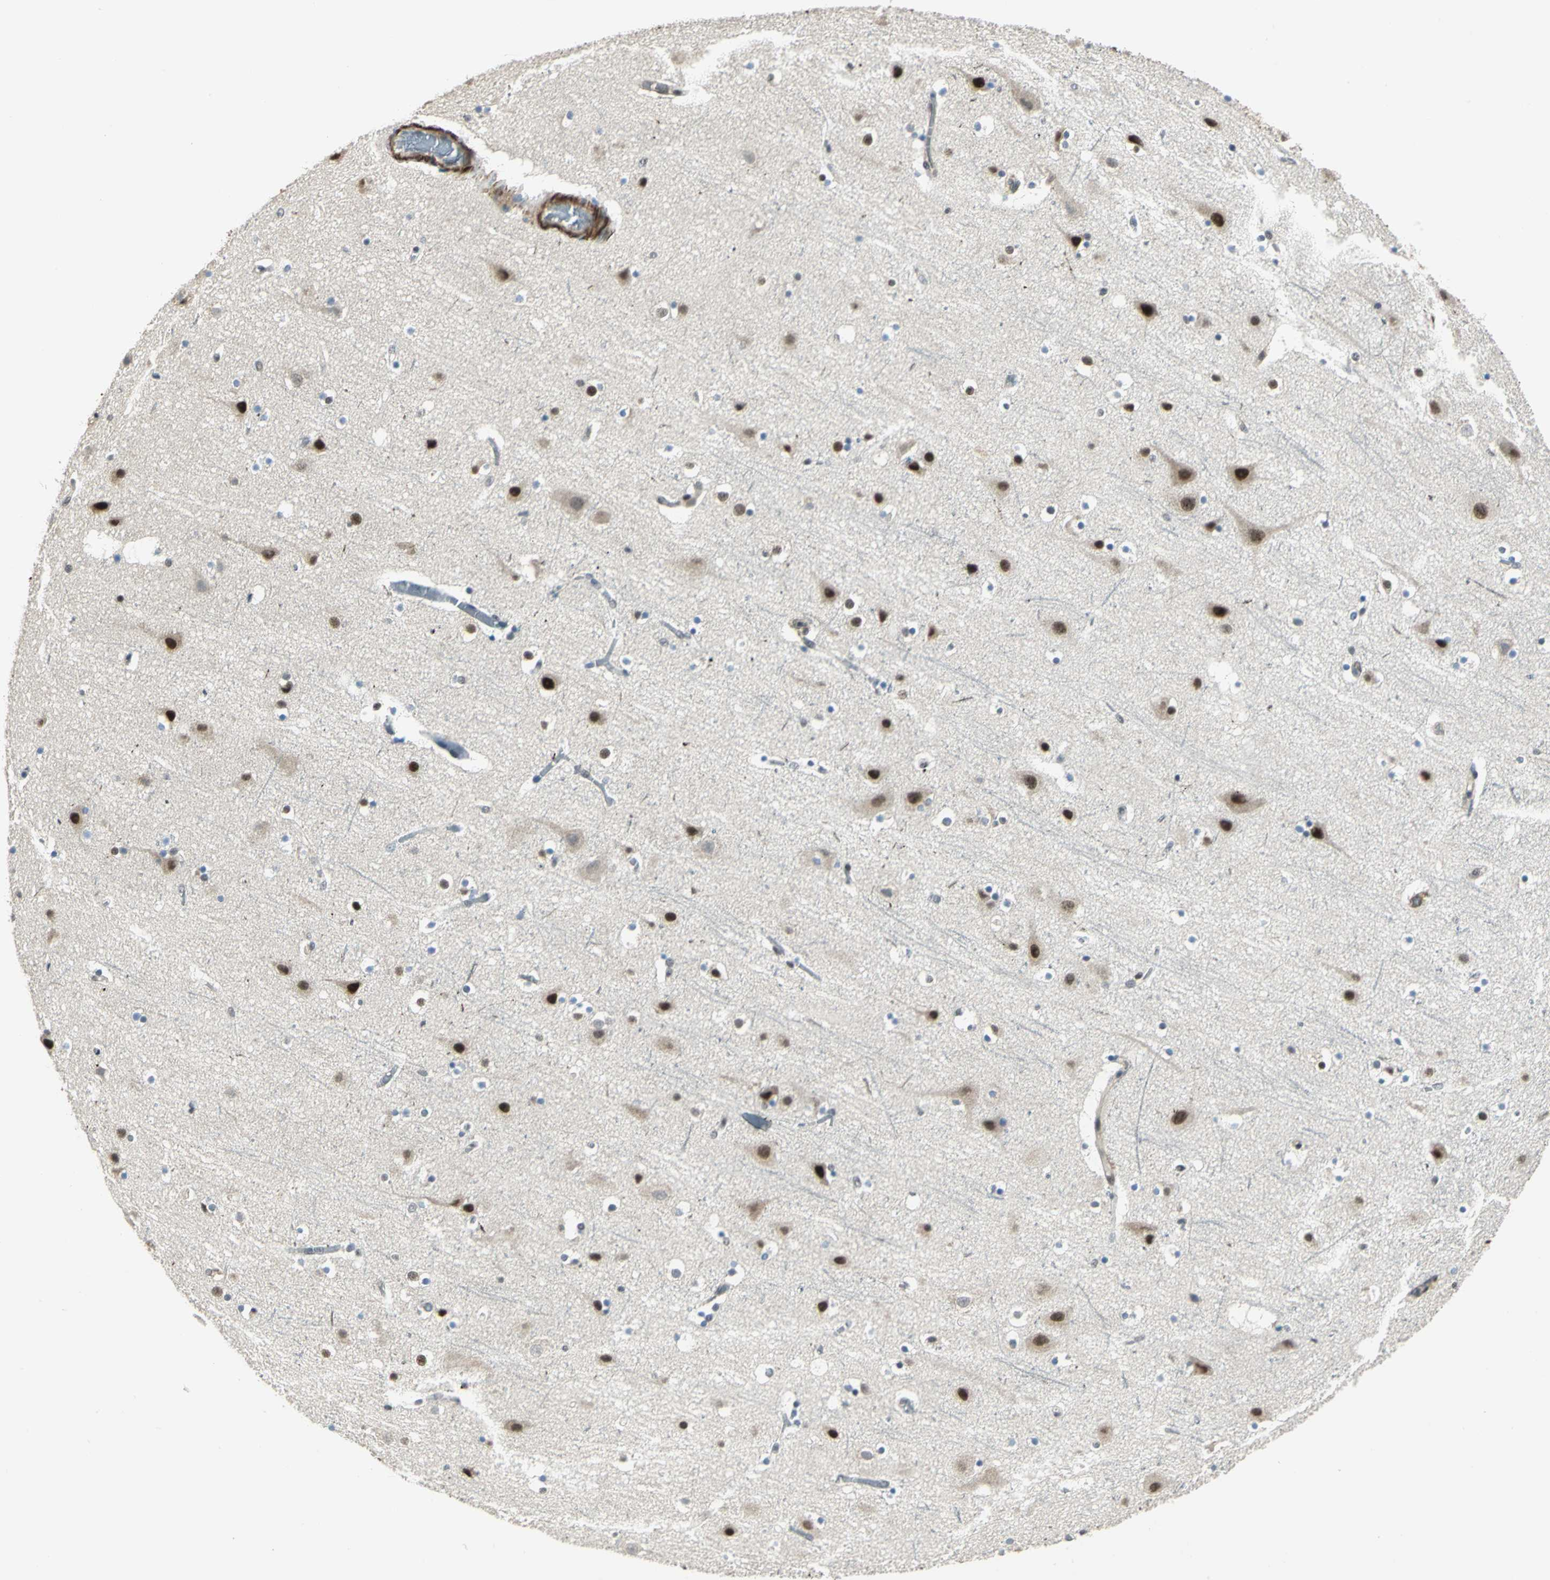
{"staining": {"intensity": "negative", "quantity": "none", "location": "none"}, "tissue": "cerebral cortex", "cell_type": "Endothelial cells", "image_type": "normal", "snomed": [{"axis": "morphology", "description": "Normal tissue, NOS"}, {"axis": "topography", "description": "Cerebral cortex"}], "caption": "Immunohistochemistry (IHC) of normal cerebral cortex exhibits no positivity in endothelial cells.", "gene": "MTA1", "patient": {"sex": "male", "age": 45}}